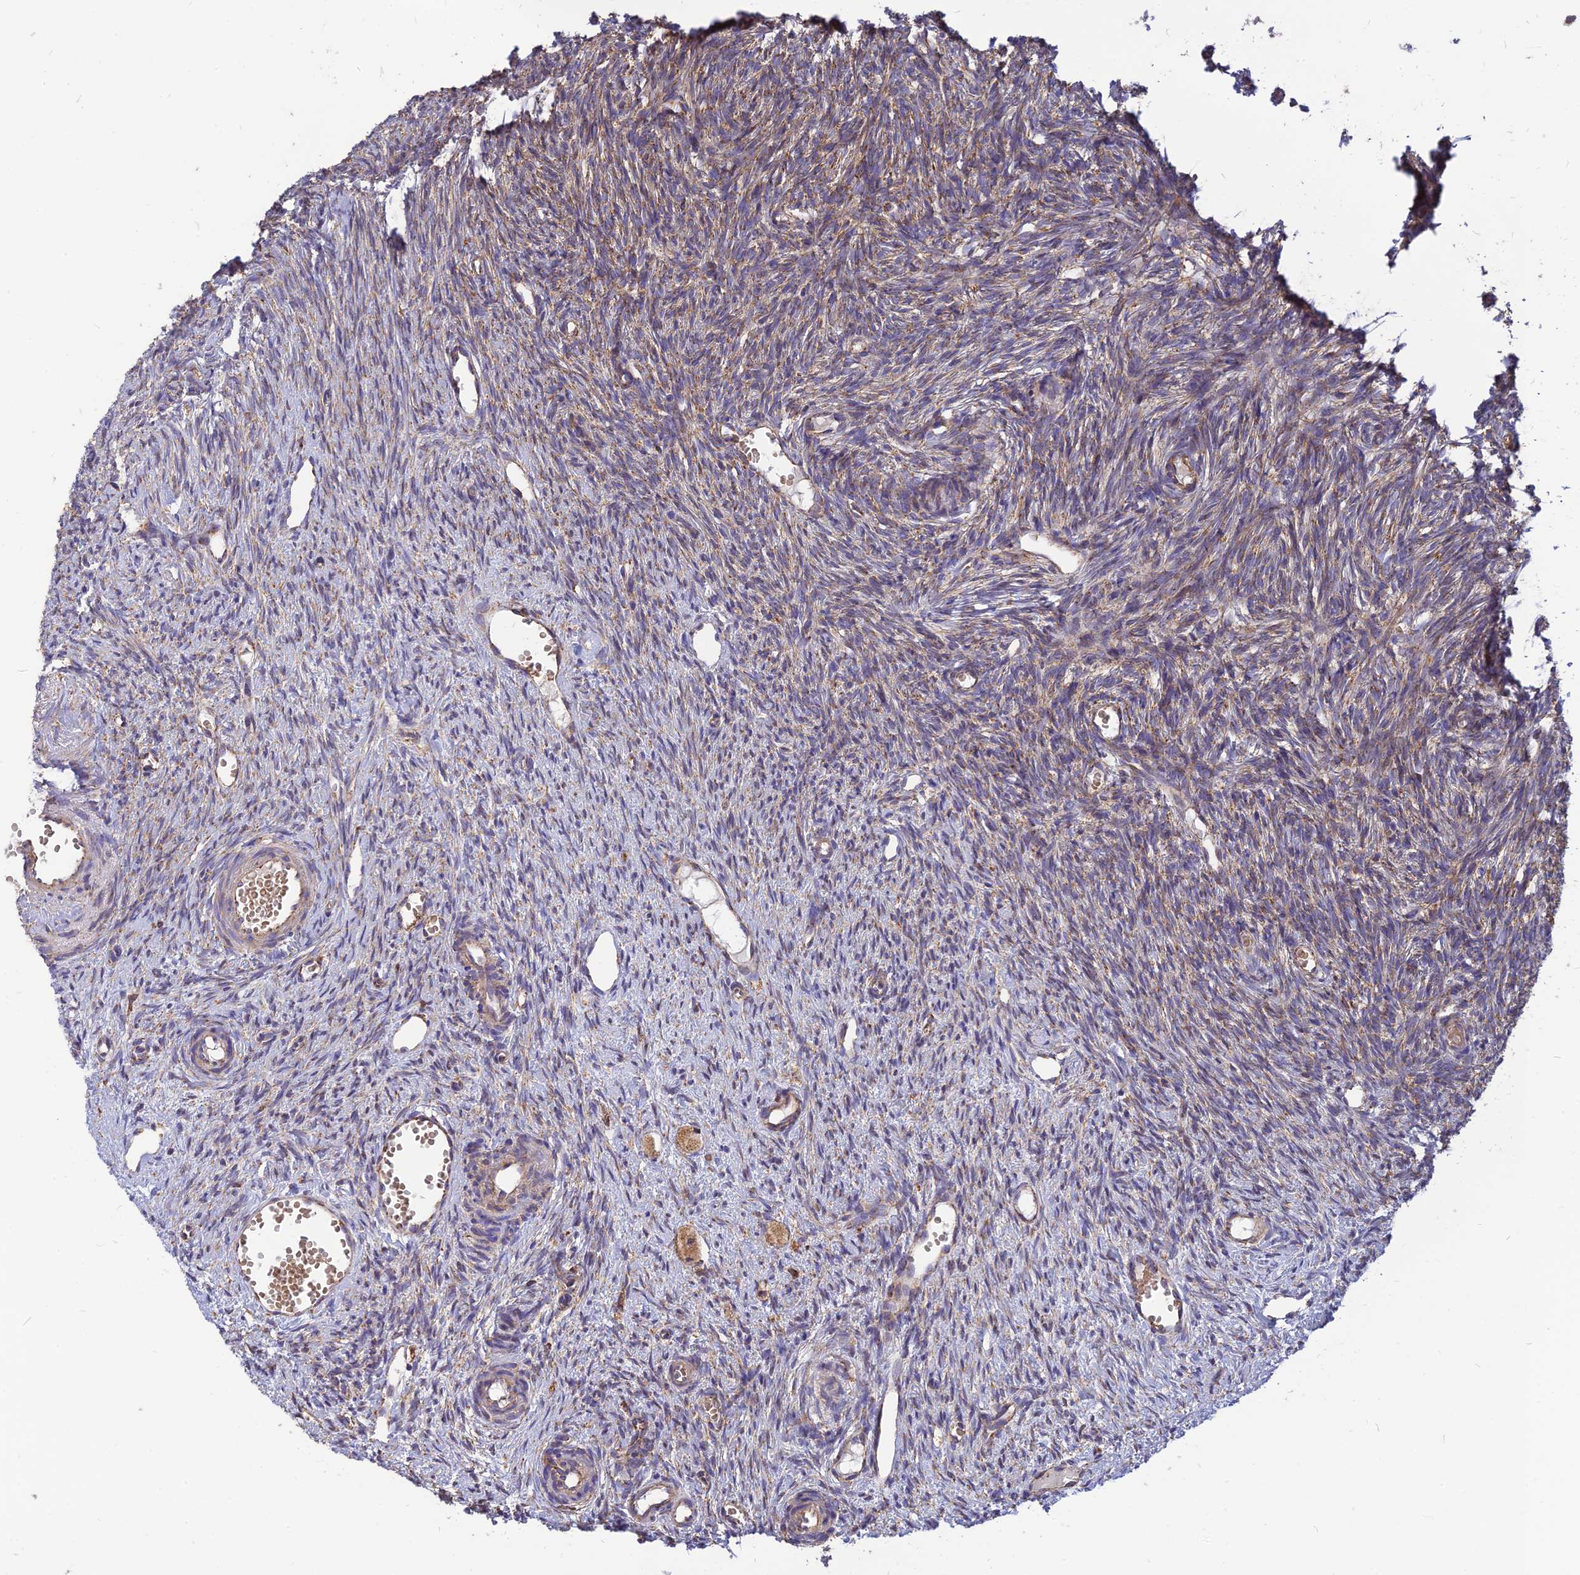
{"staining": {"intensity": "moderate", "quantity": ">75%", "location": "cytoplasmic/membranous"}, "tissue": "ovary", "cell_type": "Follicle cells", "image_type": "normal", "snomed": [{"axis": "morphology", "description": "Normal tissue, NOS"}, {"axis": "topography", "description": "Ovary"}], "caption": "Protein expression analysis of benign ovary shows moderate cytoplasmic/membranous positivity in about >75% of follicle cells. The staining was performed using DAB to visualize the protein expression in brown, while the nuclei were stained in blue with hematoxylin (Magnification: 20x).", "gene": "THUMPD2", "patient": {"sex": "female", "age": 51}}